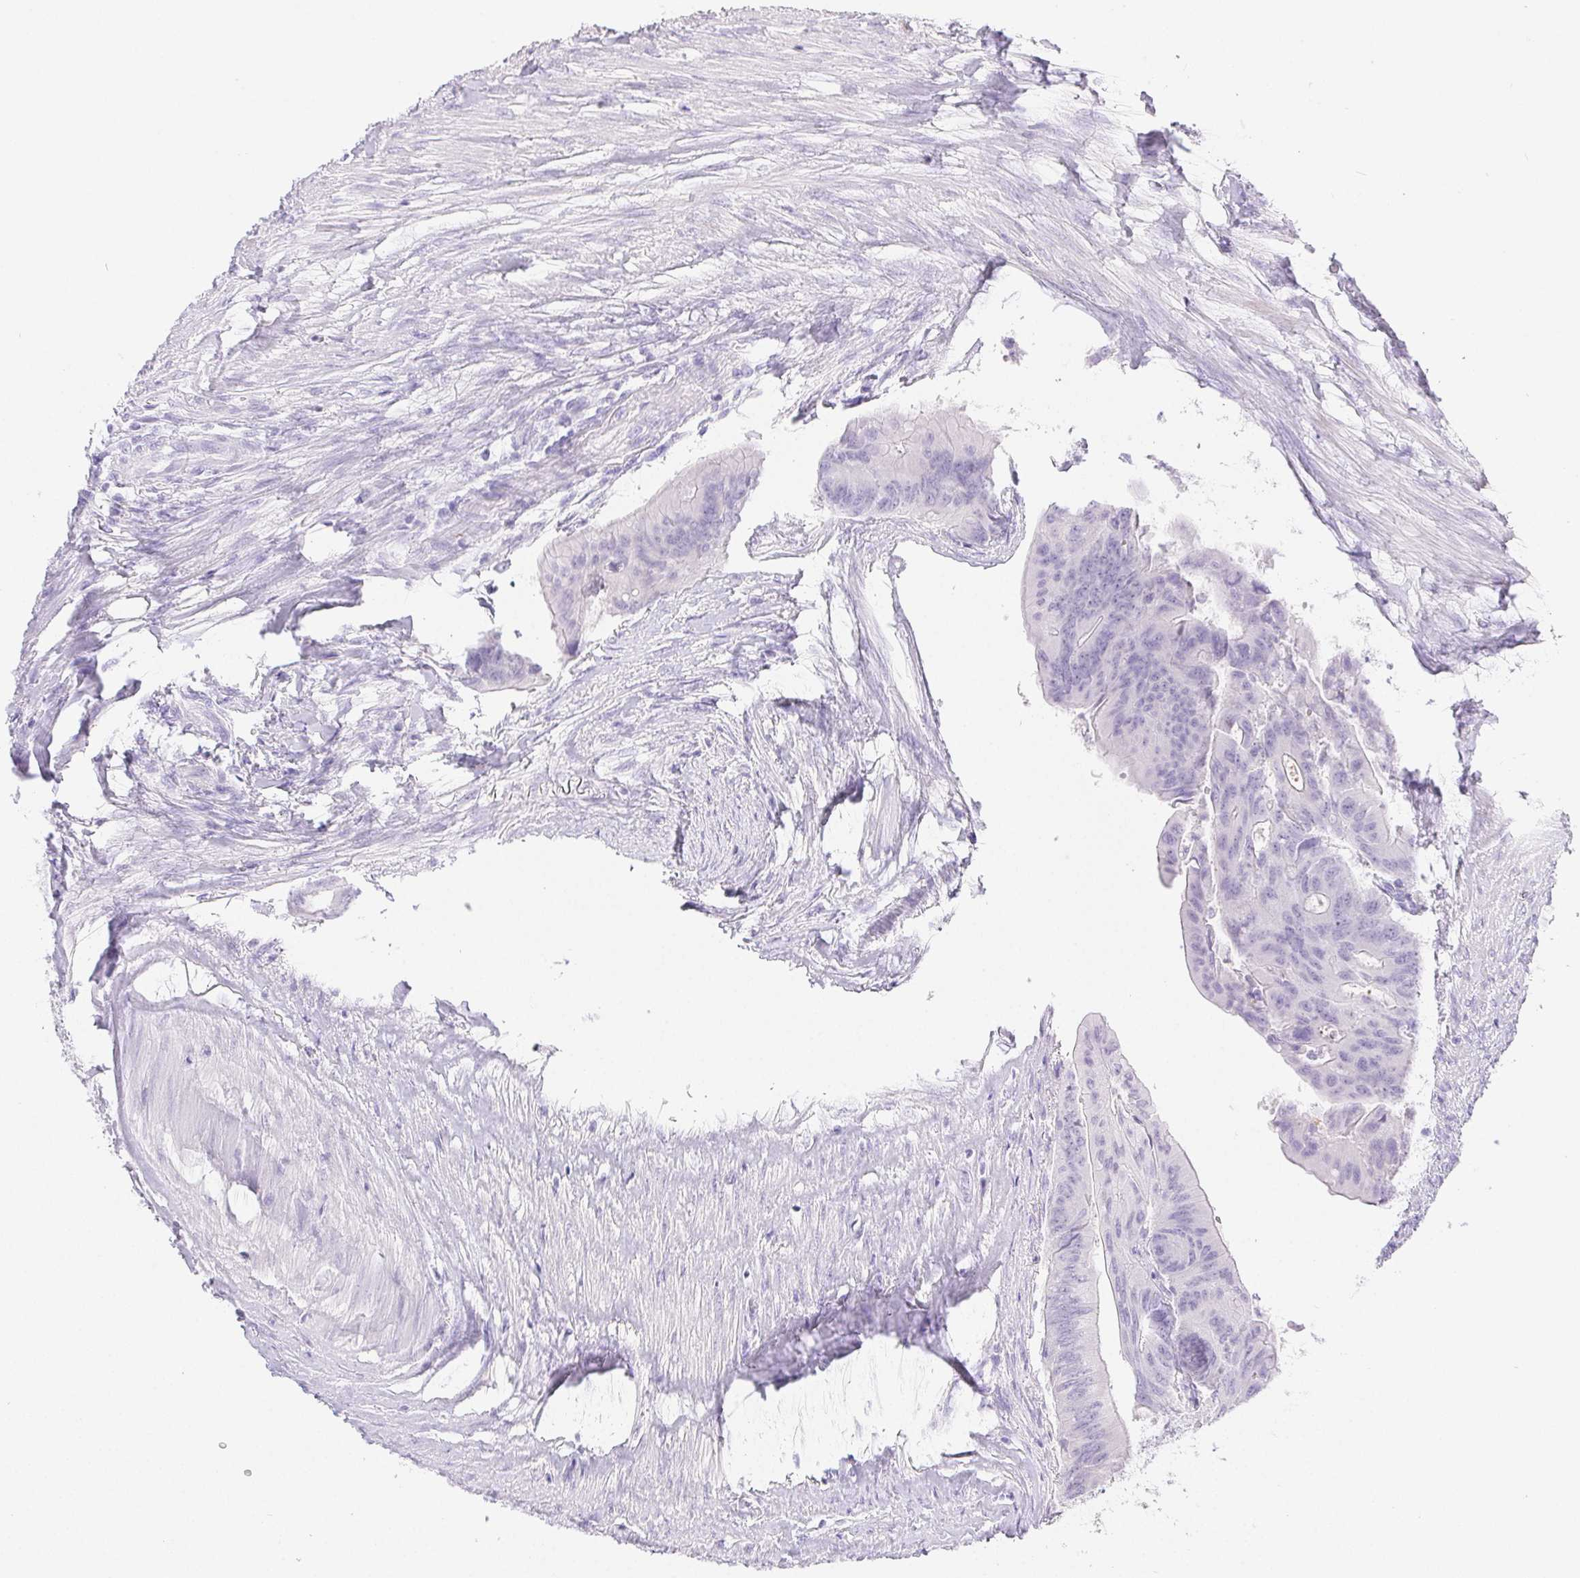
{"staining": {"intensity": "negative", "quantity": "none", "location": "none"}, "tissue": "colorectal cancer", "cell_type": "Tumor cells", "image_type": "cancer", "snomed": [{"axis": "morphology", "description": "Adenocarcinoma, NOS"}, {"axis": "topography", "description": "Colon"}], "caption": "This is an immunohistochemistry image of colorectal adenocarcinoma. There is no positivity in tumor cells.", "gene": "PNLIP", "patient": {"sex": "male", "age": 65}}